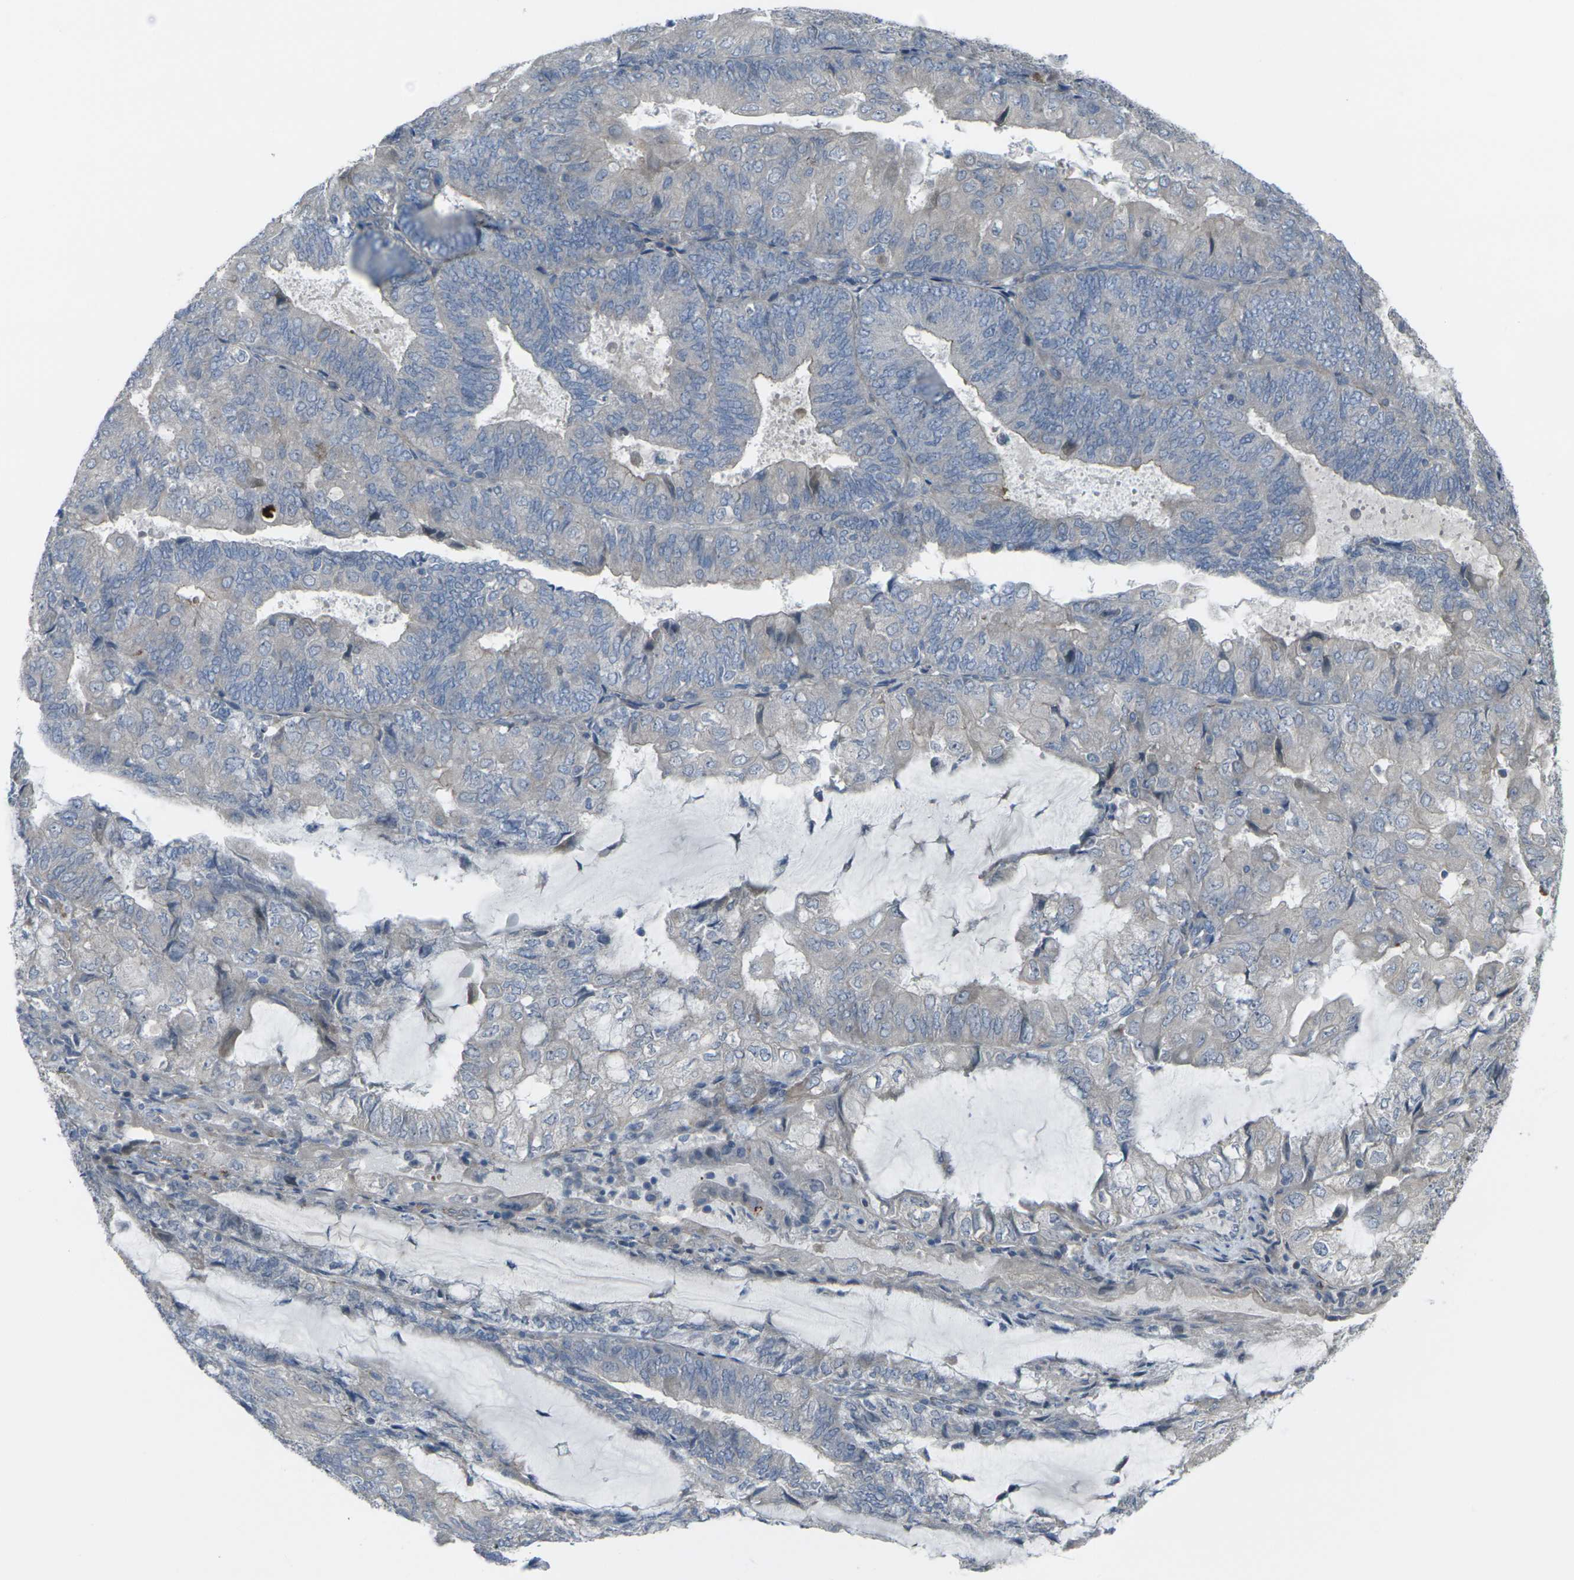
{"staining": {"intensity": "negative", "quantity": "none", "location": "none"}, "tissue": "endometrial cancer", "cell_type": "Tumor cells", "image_type": "cancer", "snomed": [{"axis": "morphology", "description": "Adenocarcinoma, NOS"}, {"axis": "topography", "description": "Endometrium"}], "caption": "The IHC histopathology image has no significant staining in tumor cells of endometrial adenocarcinoma tissue.", "gene": "CCR10", "patient": {"sex": "female", "age": 81}}